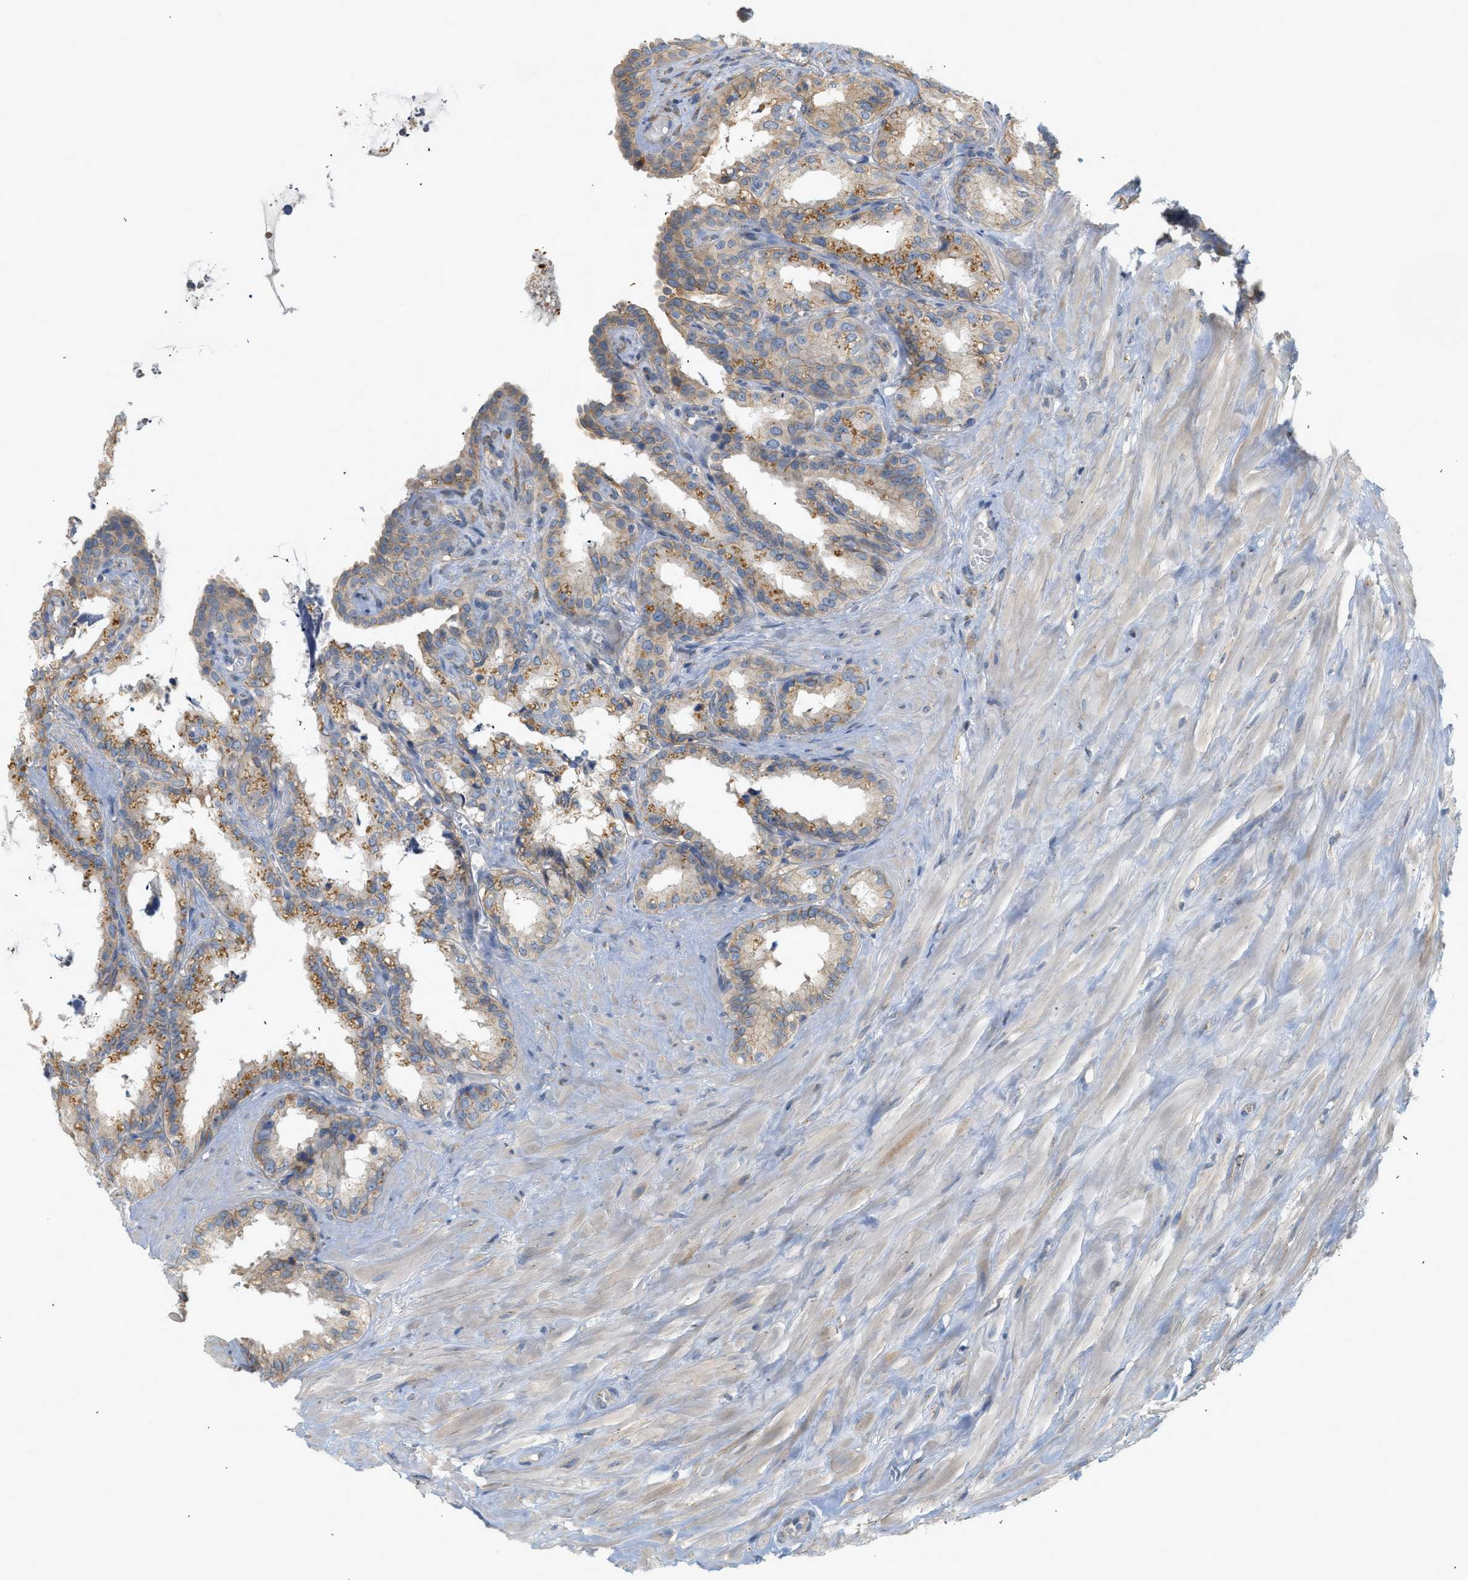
{"staining": {"intensity": "weak", "quantity": "25%-75%", "location": "cytoplasmic/membranous"}, "tissue": "seminal vesicle", "cell_type": "Glandular cells", "image_type": "normal", "snomed": [{"axis": "morphology", "description": "Normal tissue, NOS"}, {"axis": "topography", "description": "Seminal veicle"}], "caption": "Glandular cells reveal low levels of weak cytoplasmic/membranous positivity in about 25%-75% of cells in normal human seminal vesicle. (Brightfield microscopy of DAB IHC at high magnification).", "gene": "CTXN1", "patient": {"sex": "male", "age": 64}}